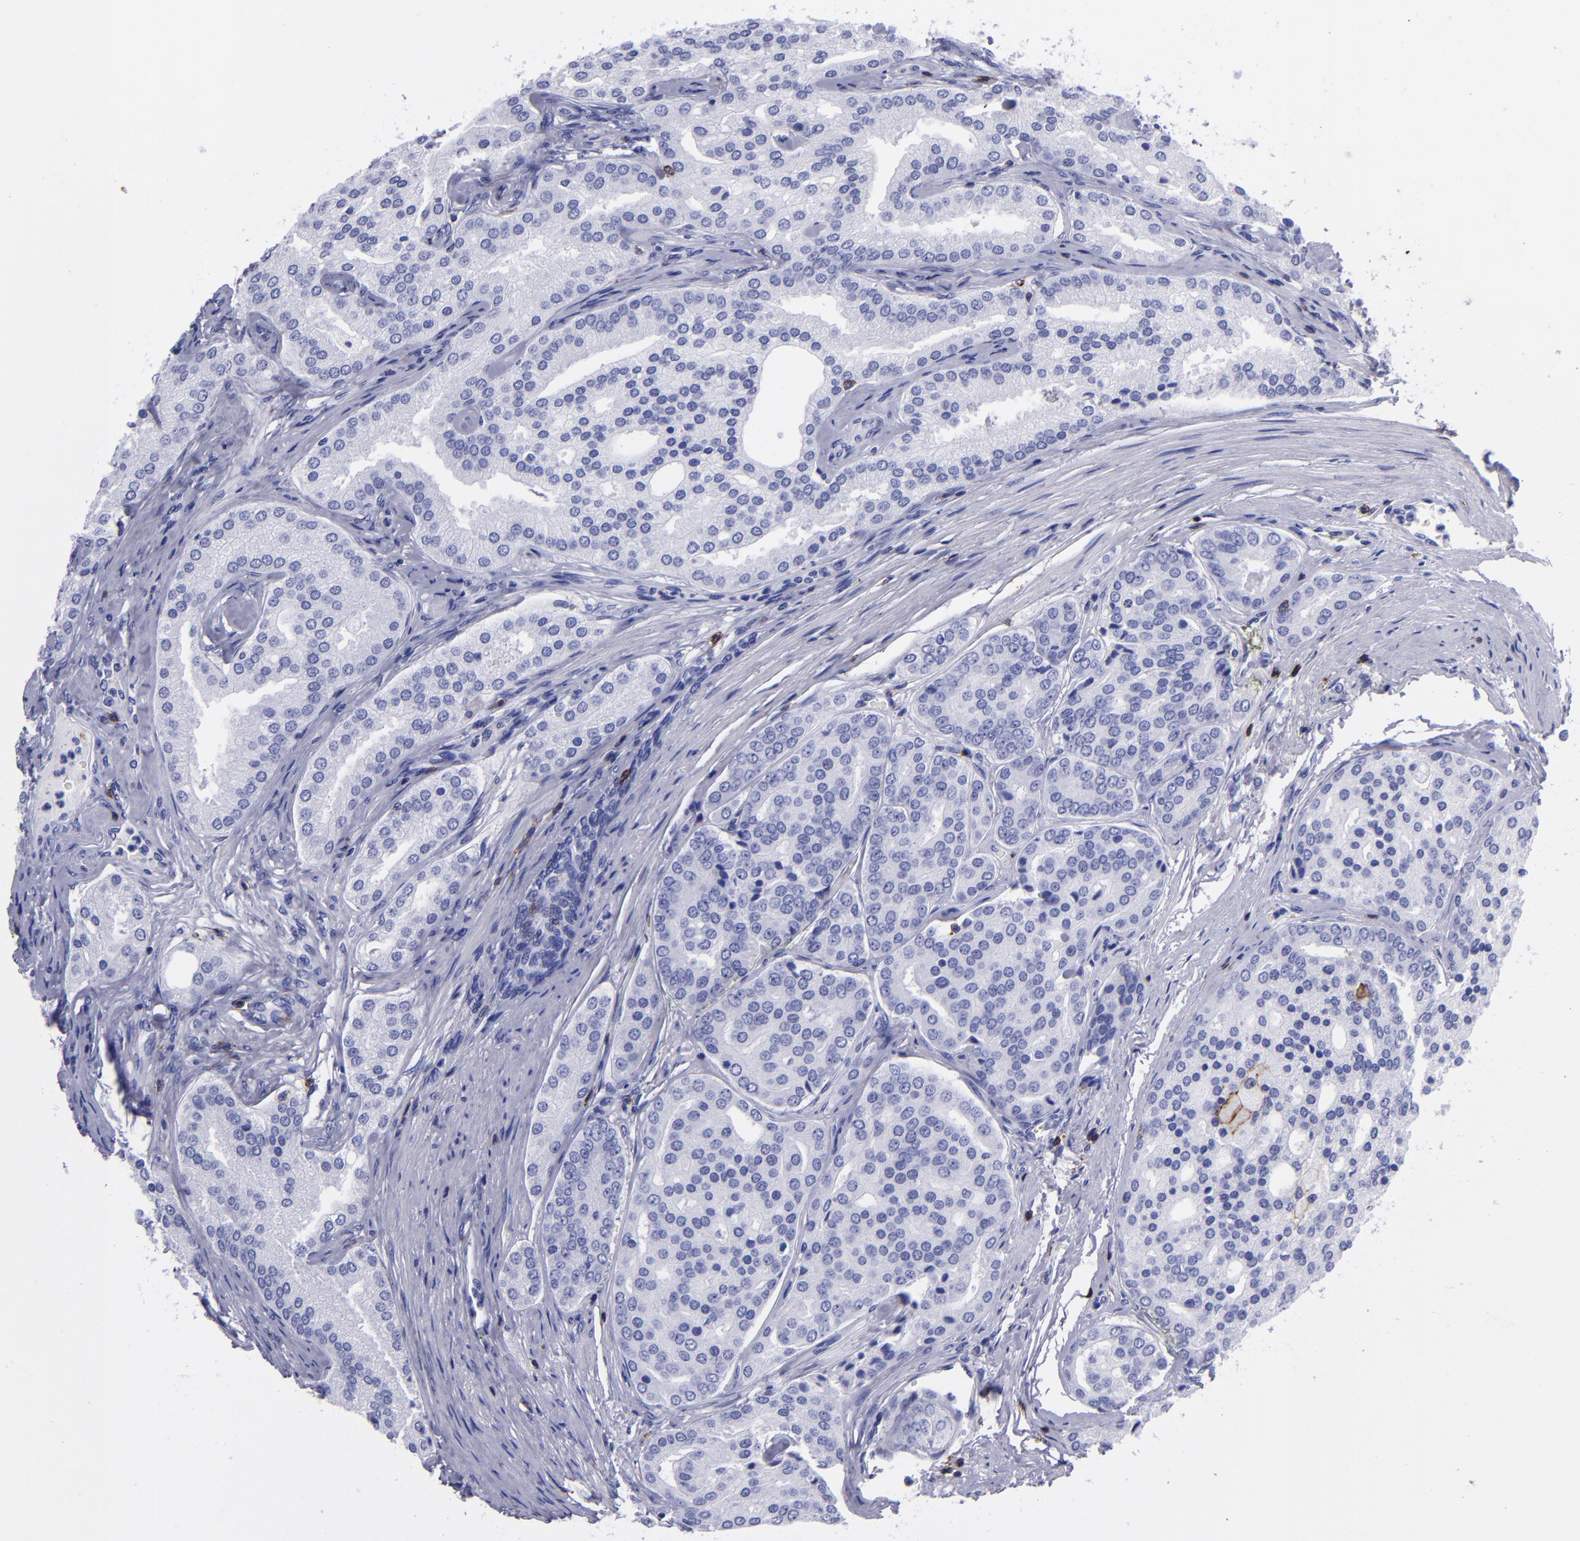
{"staining": {"intensity": "negative", "quantity": "none", "location": "none"}, "tissue": "prostate cancer", "cell_type": "Tumor cells", "image_type": "cancer", "snomed": [{"axis": "morphology", "description": "Adenocarcinoma, High grade"}, {"axis": "topography", "description": "Prostate"}], "caption": "High power microscopy image of an IHC micrograph of prostate cancer, revealing no significant staining in tumor cells.", "gene": "CD6", "patient": {"sex": "male", "age": 64}}